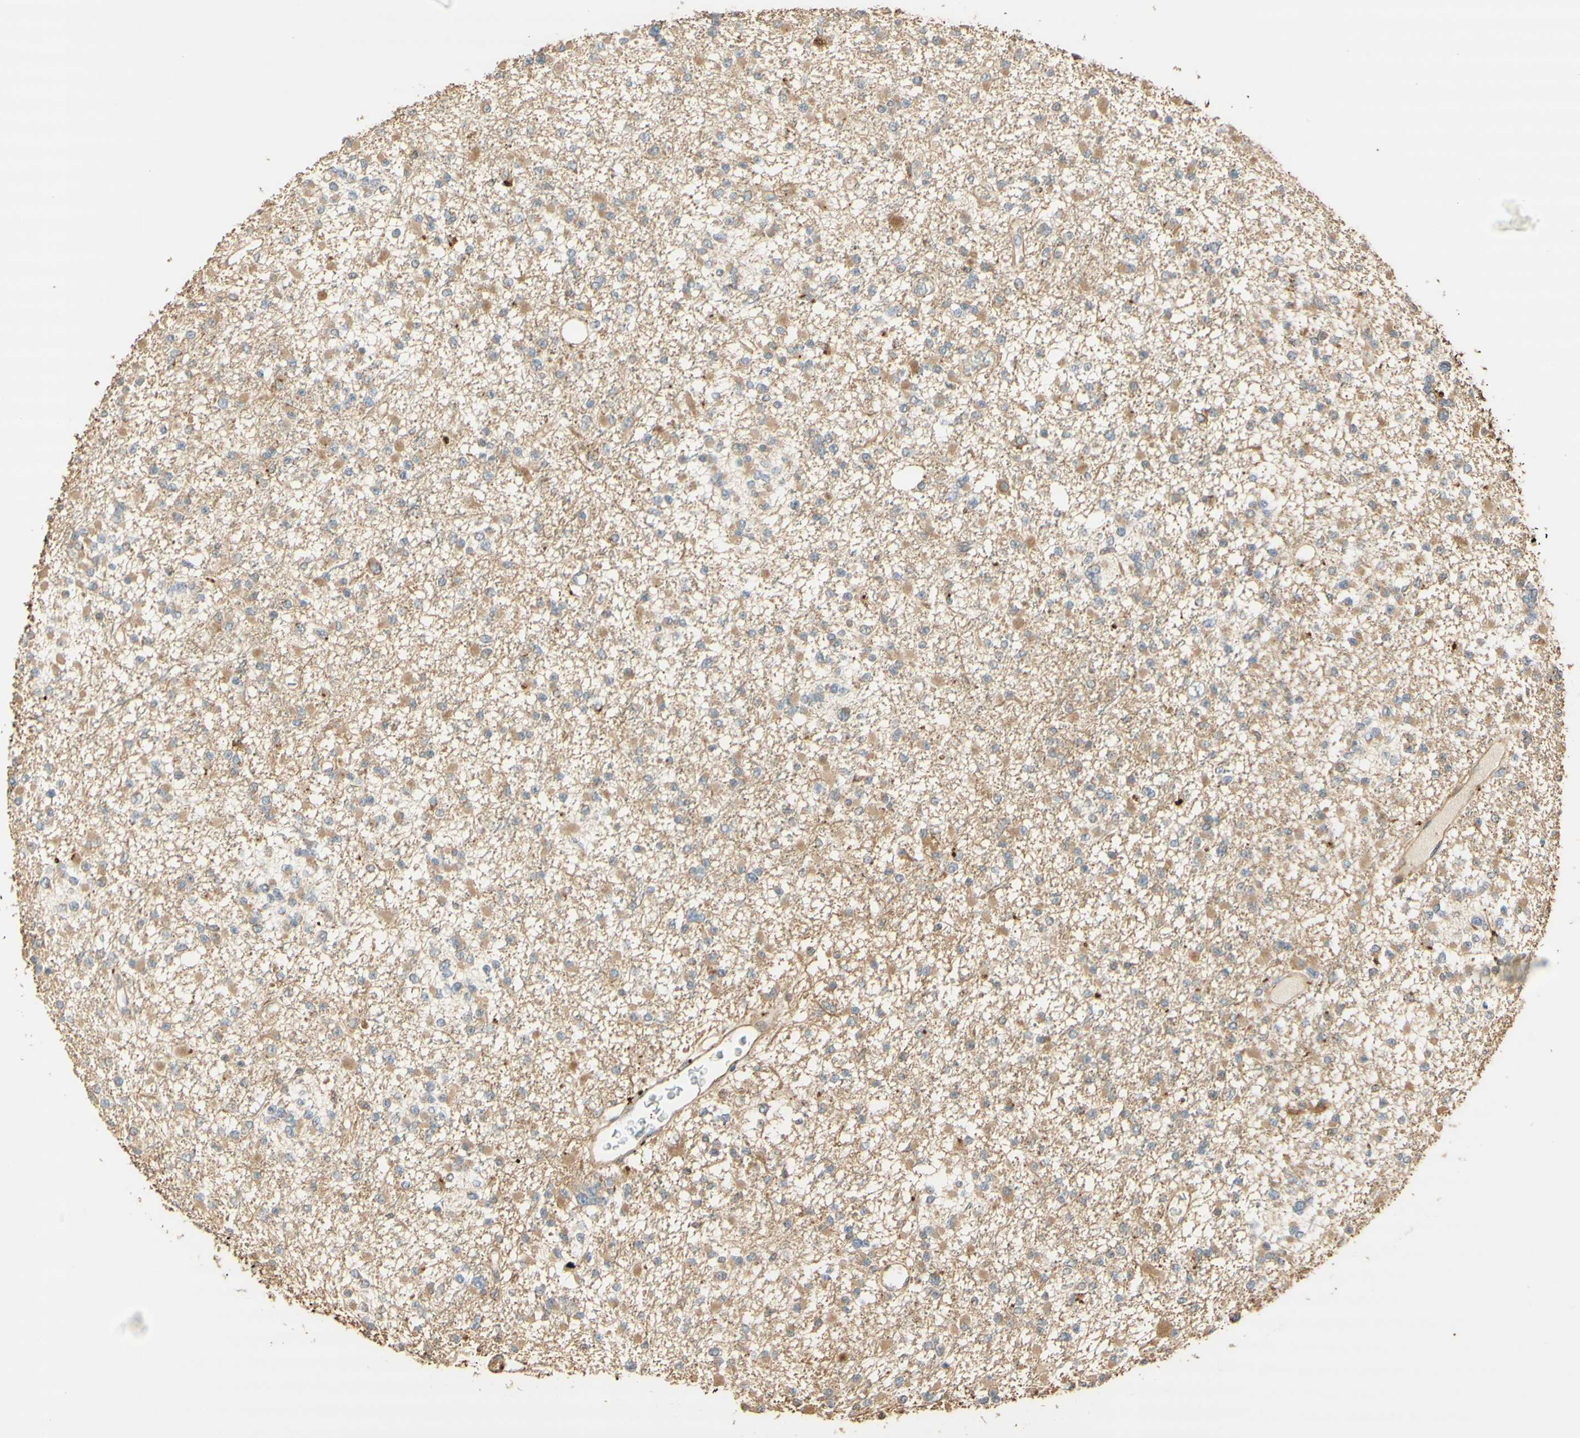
{"staining": {"intensity": "weak", "quantity": ">75%", "location": "cytoplasmic/membranous"}, "tissue": "glioma", "cell_type": "Tumor cells", "image_type": "cancer", "snomed": [{"axis": "morphology", "description": "Glioma, malignant, Low grade"}, {"axis": "topography", "description": "Brain"}], "caption": "Immunohistochemical staining of human malignant low-grade glioma demonstrates low levels of weak cytoplasmic/membranous expression in approximately >75% of tumor cells. Nuclei are stained in blue.", "gene": "AGER", "patient": {"sex": "female", "age": 22}}